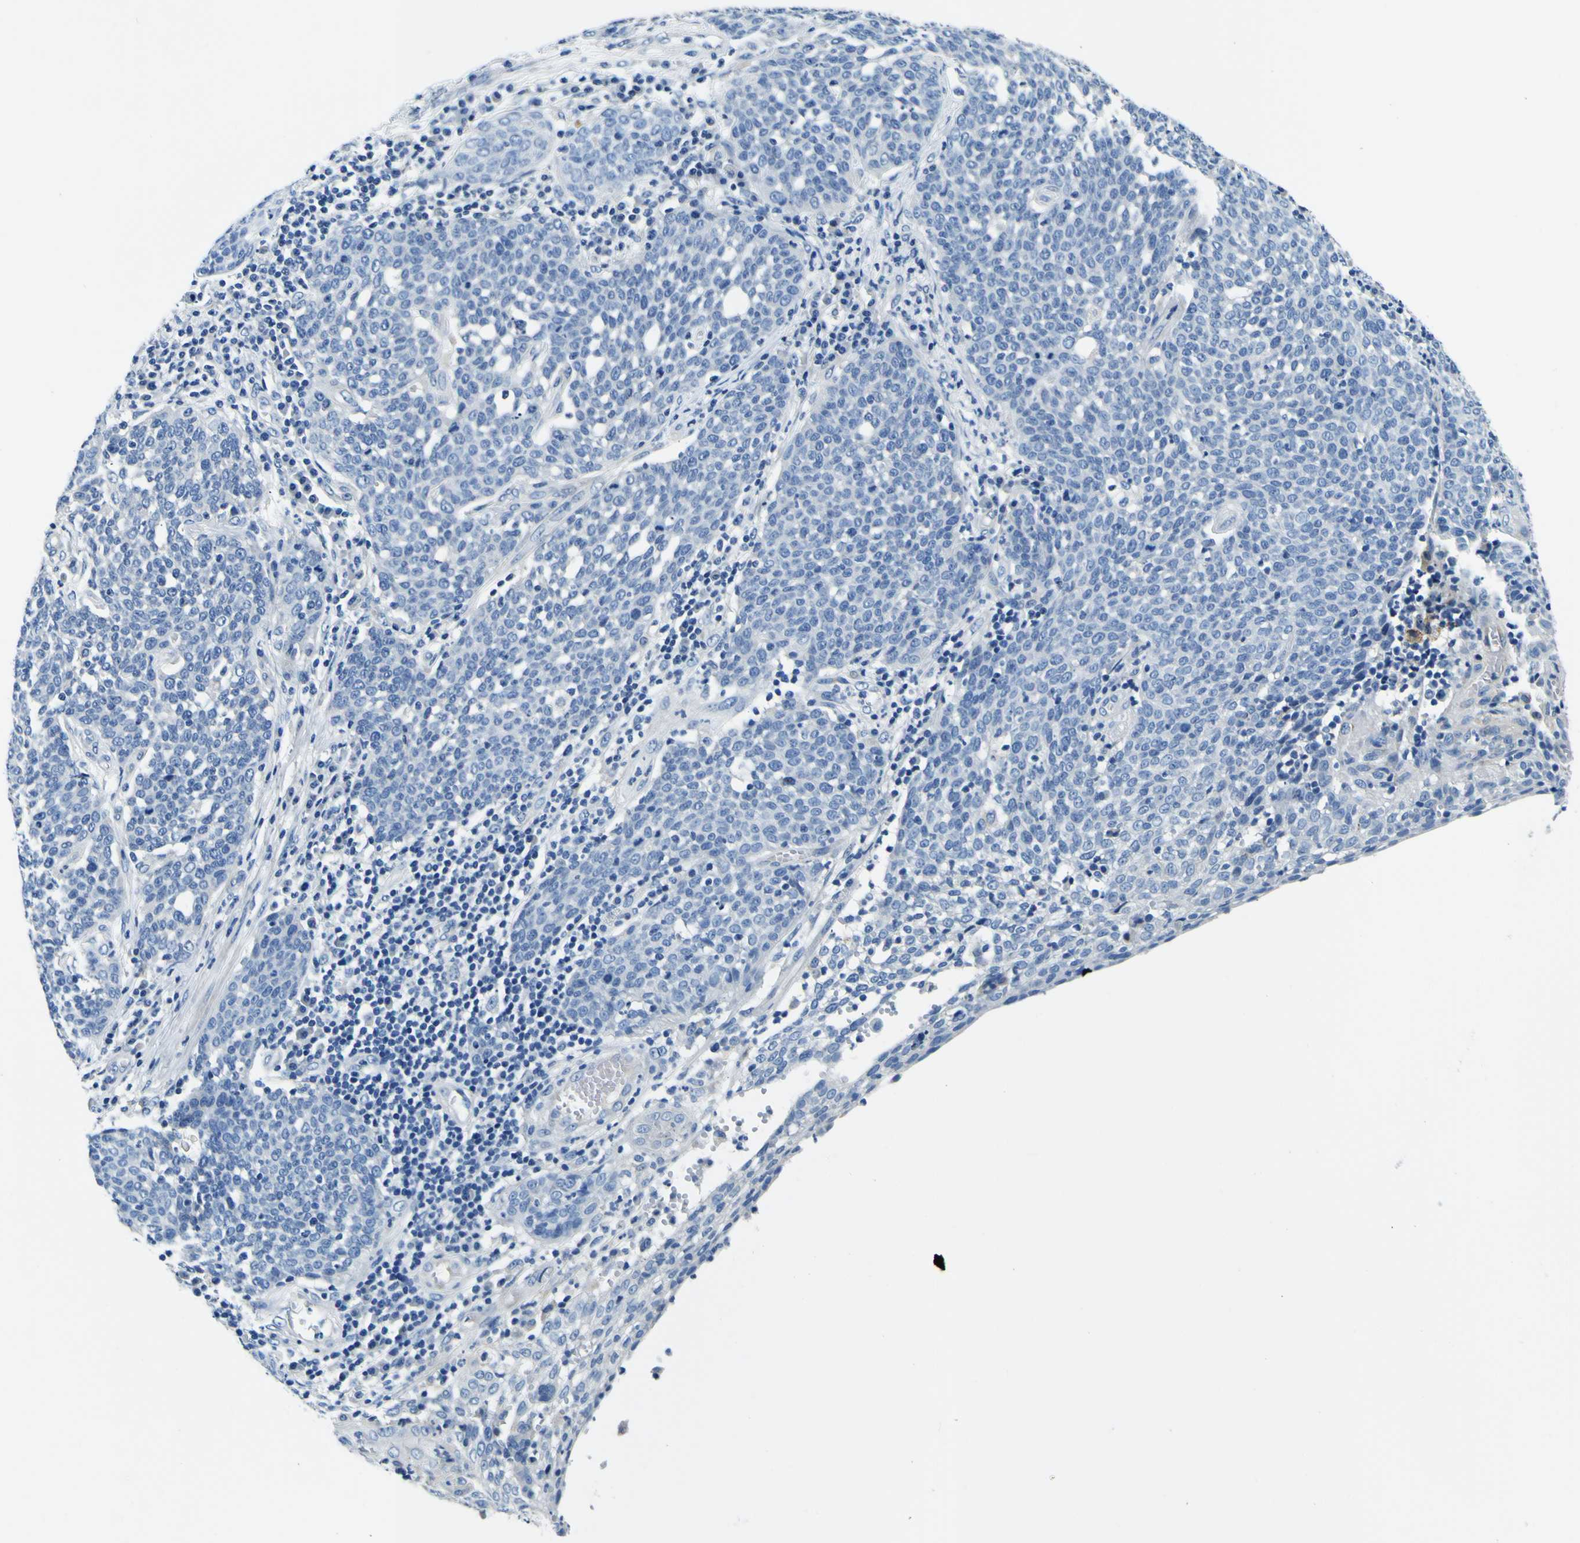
{"staining": {"intensity": "negative", "quantity": "none", "location": "none"}, "tissue": "cervical cancer", "cell_type": "Tumor cells", "image_type": "cancer", "snomed": [{"axis": "morphology", "description": "Squamous cell carcinoma, NOS"}, {"axis": "topography", "description": "Cervix"}], "caption": "Immunohistochemistry (IHC) image of human cervical squamous cell carcinoma stained for a protein (brown), which demonstrates no staining in tumor cells. Nuclei are stained in blue.", "gene": "ADGRA2", "patient": {"sex": "female", "age": 34}}